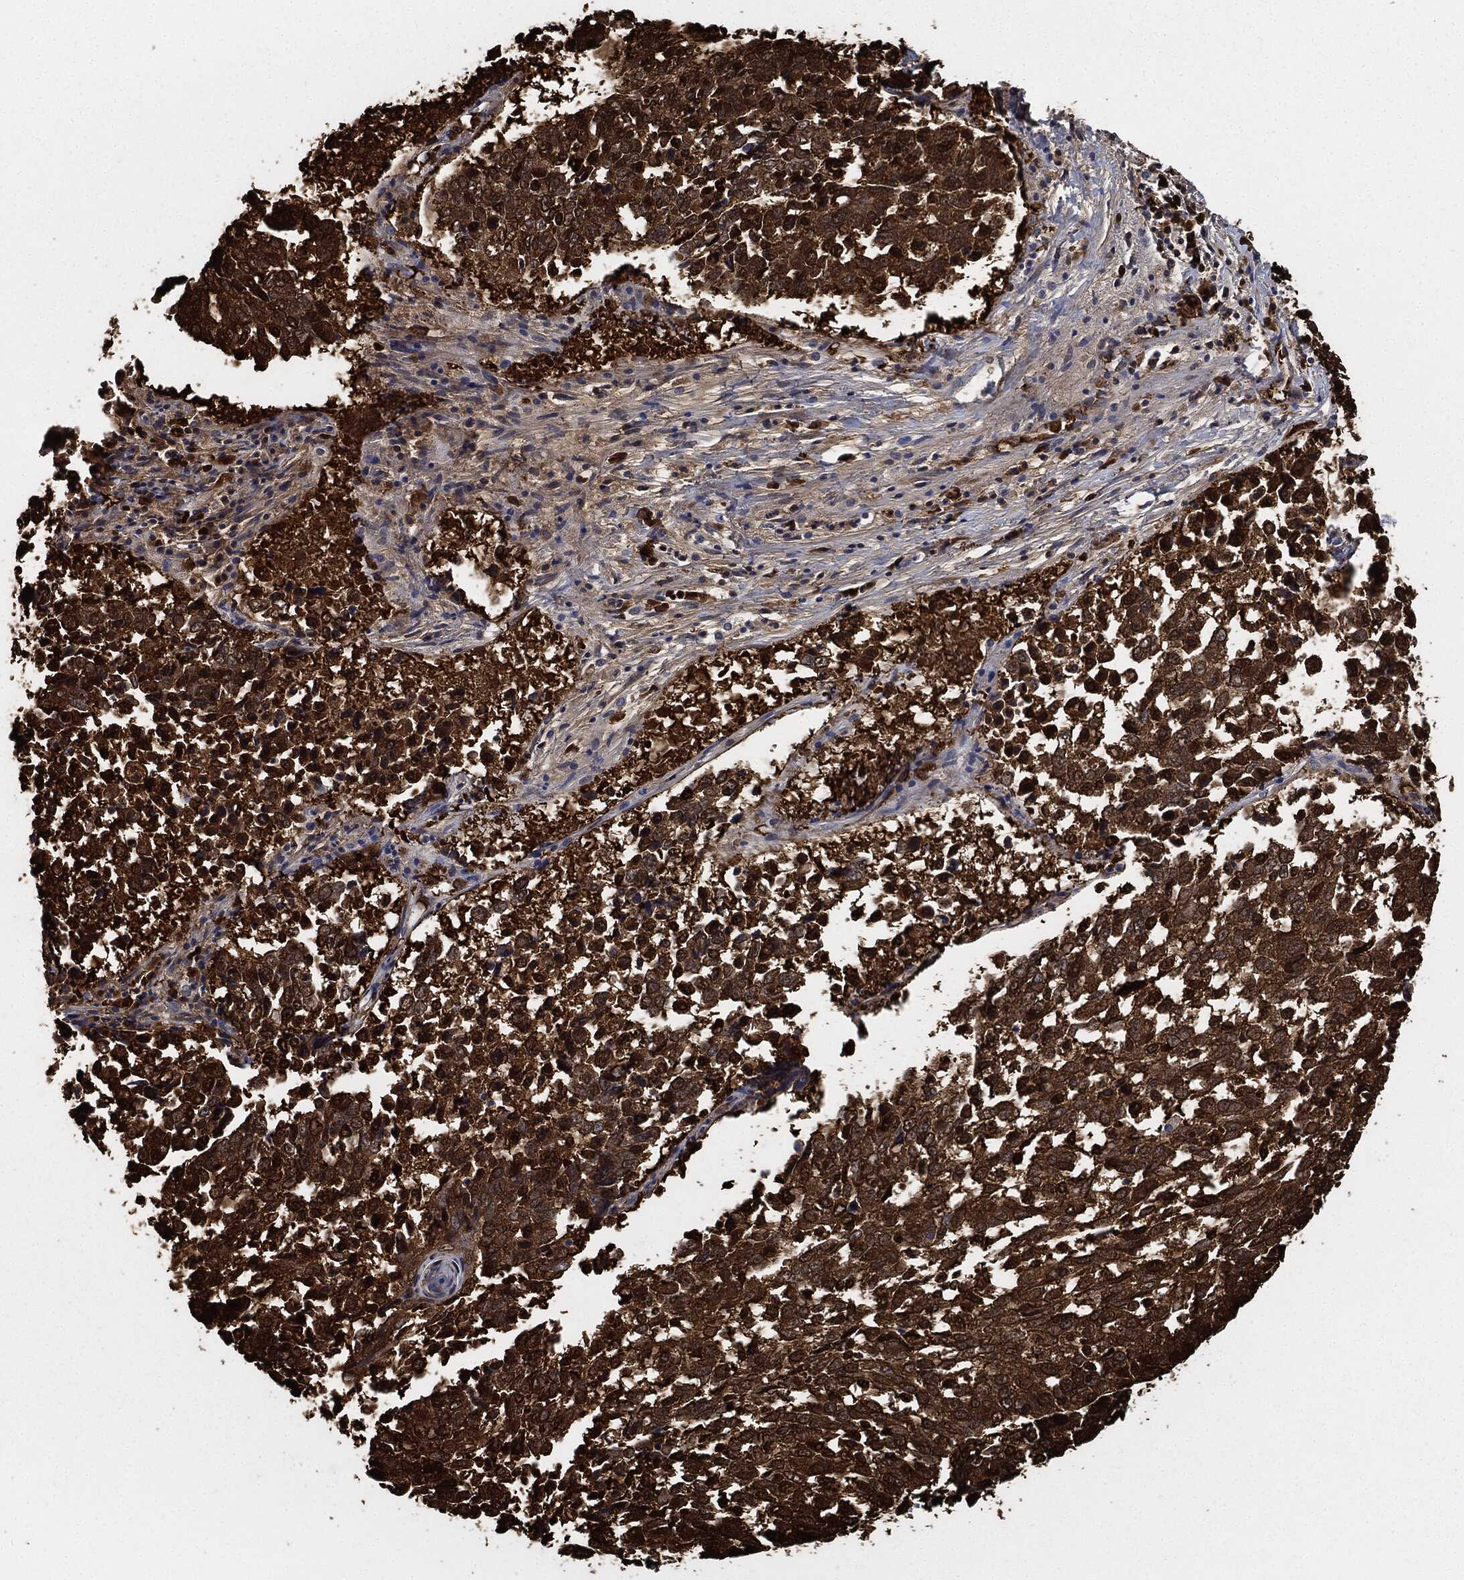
{"staining": {"intensity": "strong", "quantity": ">75%", "location": "cytoplasmic/membranous"}, "tissue": "lung cancer", "cell_type": "Tumor cells", "image_type": "cancer", "snomed": [{"axis": "morphology", "description": "Squamous cell carcinoma, NOS"}, {"axis": "topography", "description": "Lung"}], "caption": "About >75% of tumor cells in lung cancer reveal strong cytoplasmic/membranous protein positivity as visualized by brown immunohistochemical staining.", "gene": "PRDX2", "patient": {"sex": "male", "age": 82}}